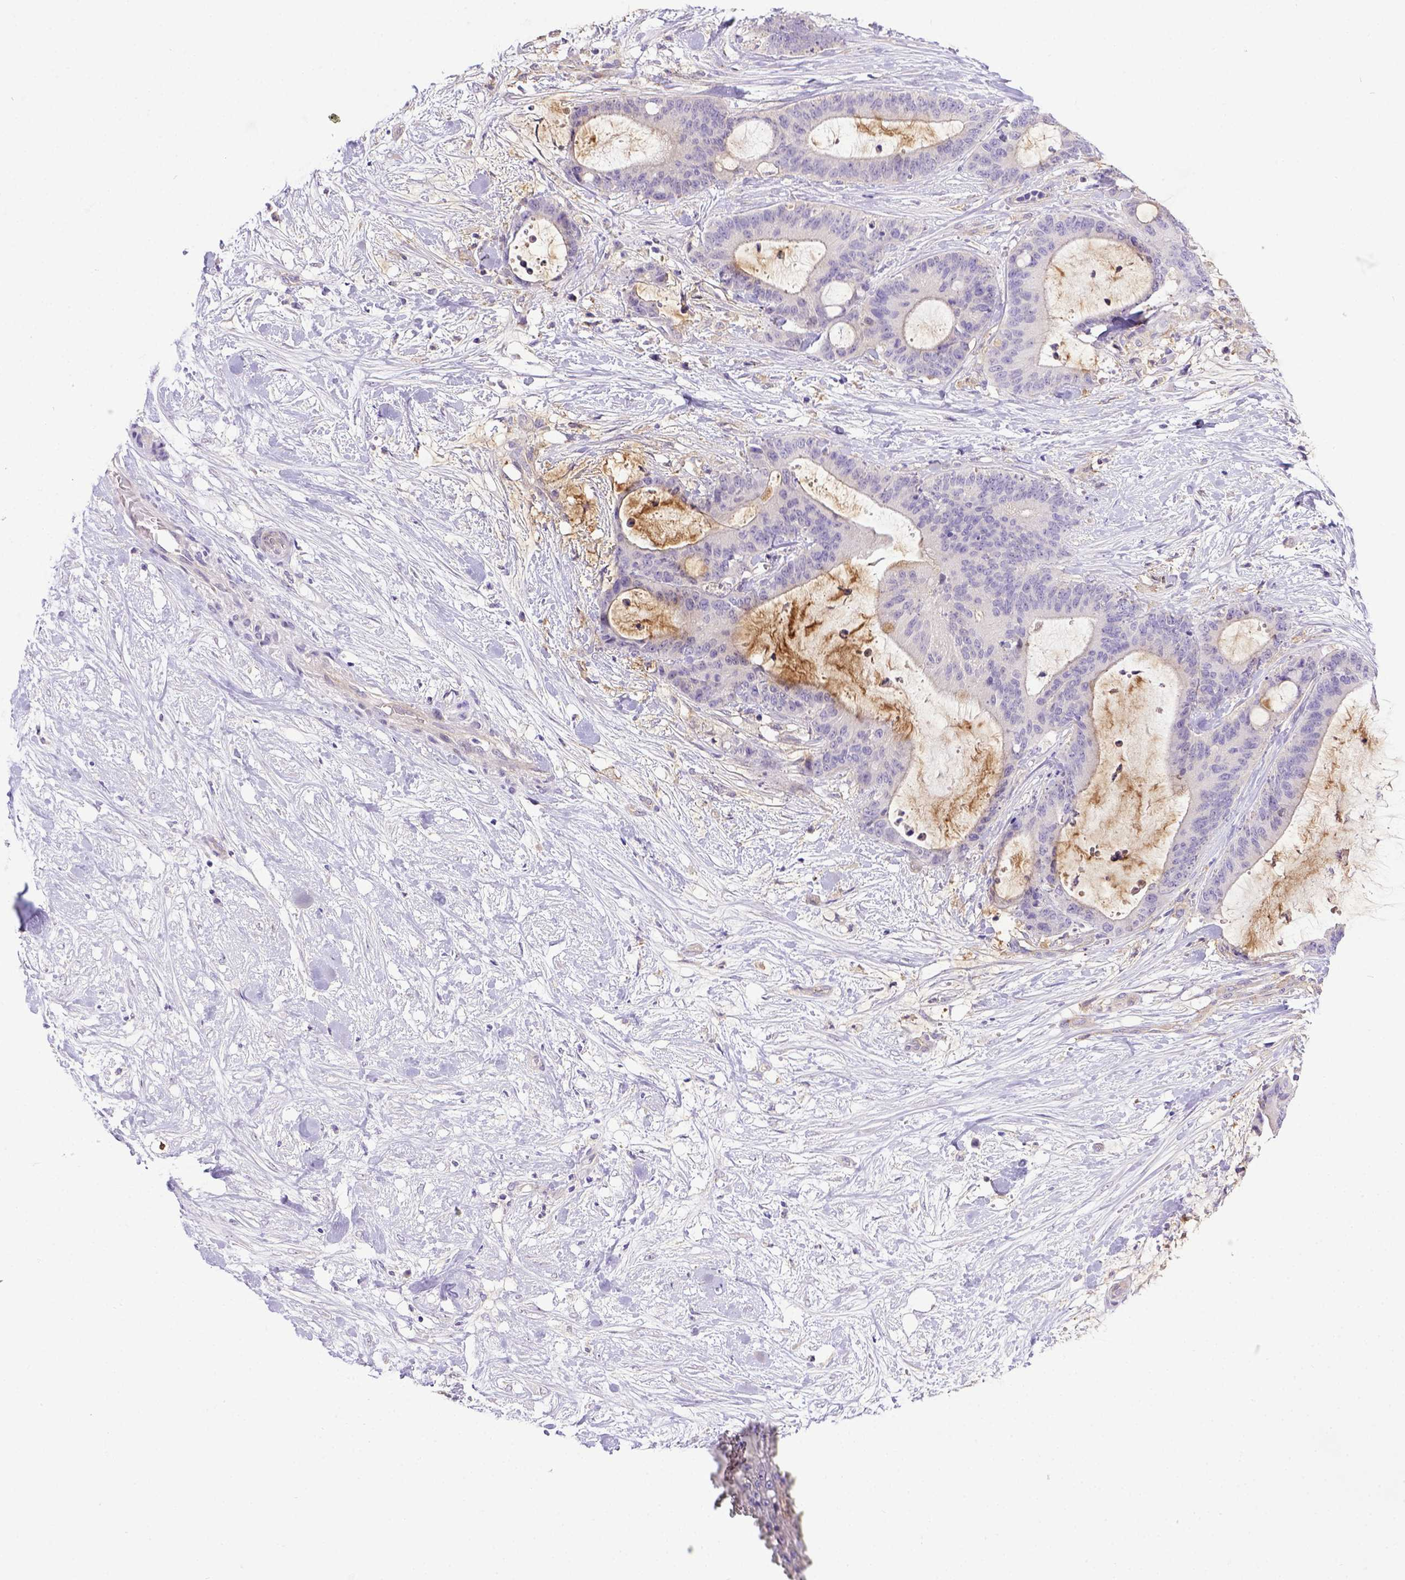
{"staining": {"intensity": "negative", "quantity": "none", "location": "none"}, "tissue": "liver cancer", "cell_type": "Tumor cells", "image_type": "cancer", "snomed": [{"axis": "morphology", "description": "Cholangiocarcinoma"}, {"axis": "topography", "description": "Liver"}], "caption": "Tumor cells show no significant protein positivity in liver cholangiocarcinoma.", "gene": "CD40", "patient": {"sex": "female", "age": 73}}